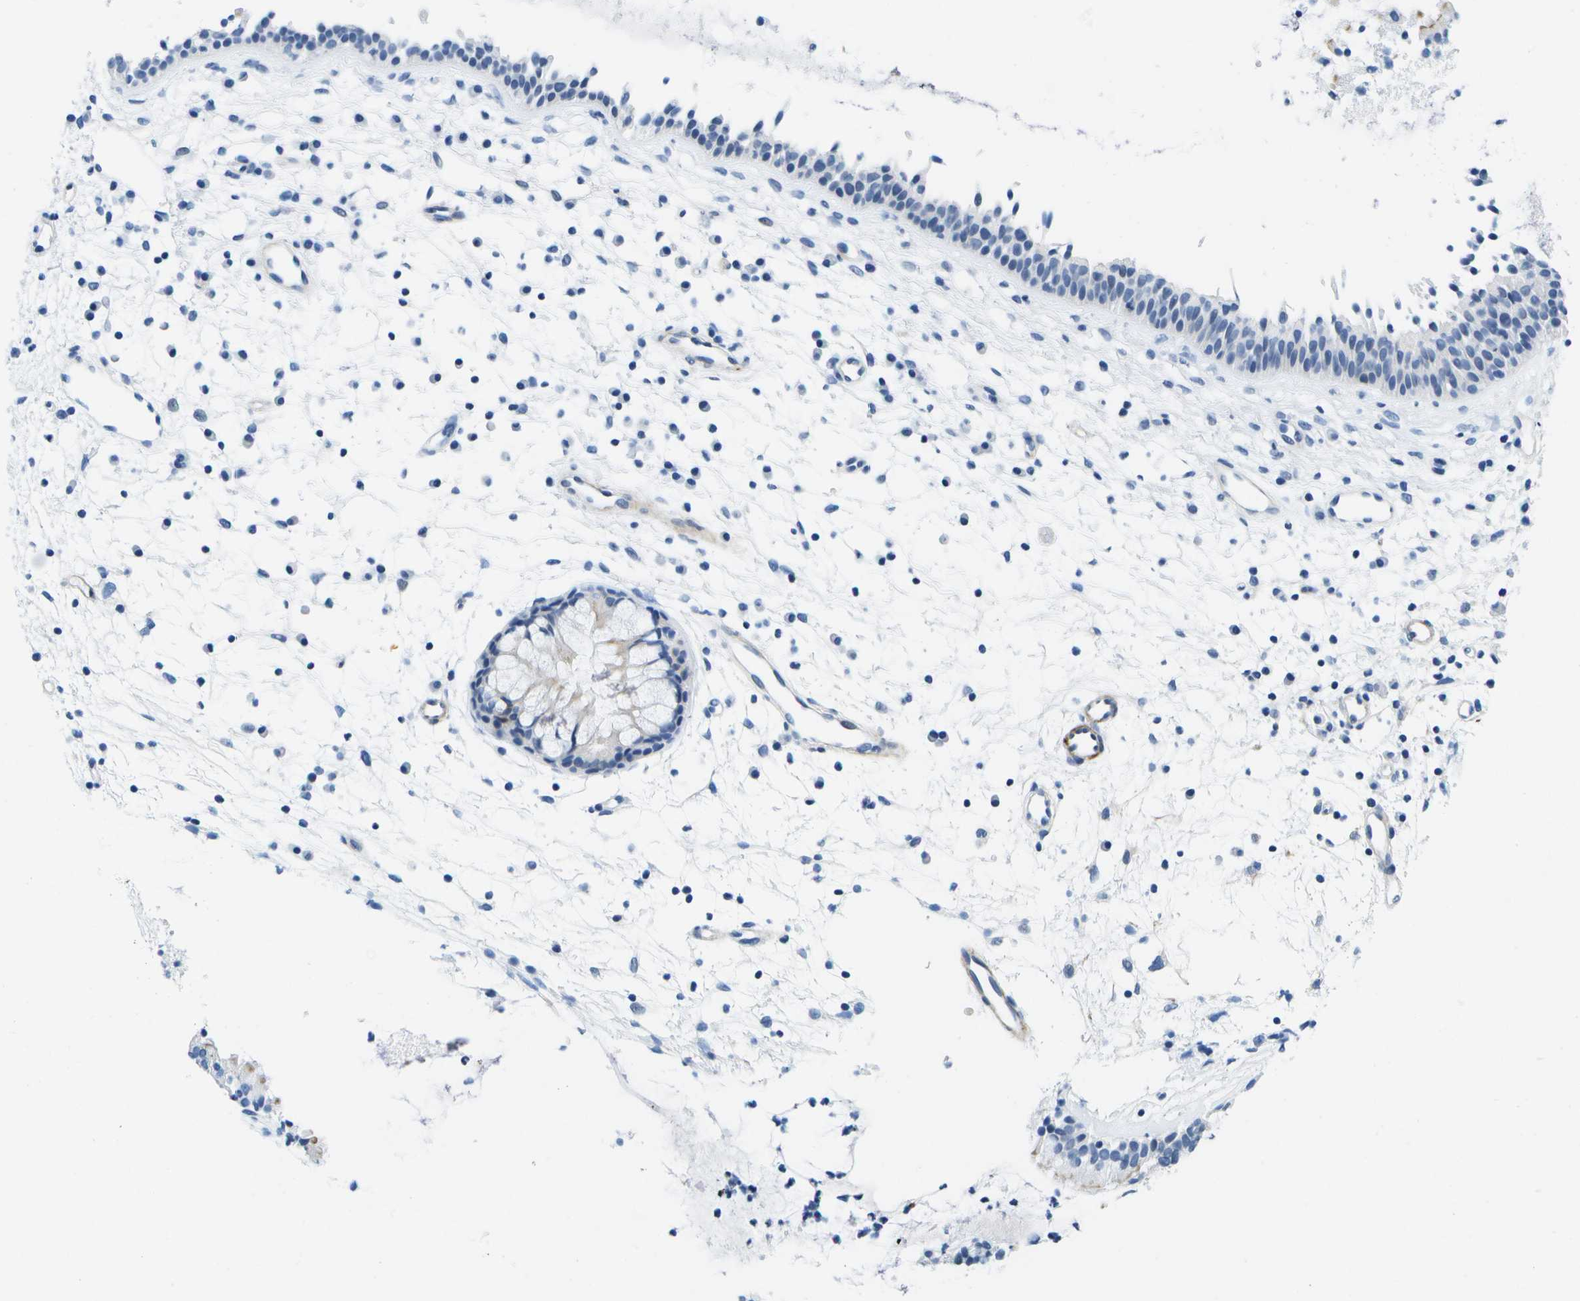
{"staining": {"intensity": "negative", "quantity": "none", "location": "none"}, "tissue": "nasopharynx", "cell_type": "Respiratory epithelial cells", "image_type": "normal", "snomed": [{"axis": "morphology", "description": "Normal tissue, NOS"}, {"axis": "topography", "description": "Nasopharynx"}], "caption": "Nasopharynx was stained to show a protein in brown. There is no significant staining in respiratory epithelial cells. The staining is performed using DAB brown chromogen with nuclei counter-stained in using hematoxylin.", "gene": "ADGRG6", "patient": {"sex": "male", "age": 21}}